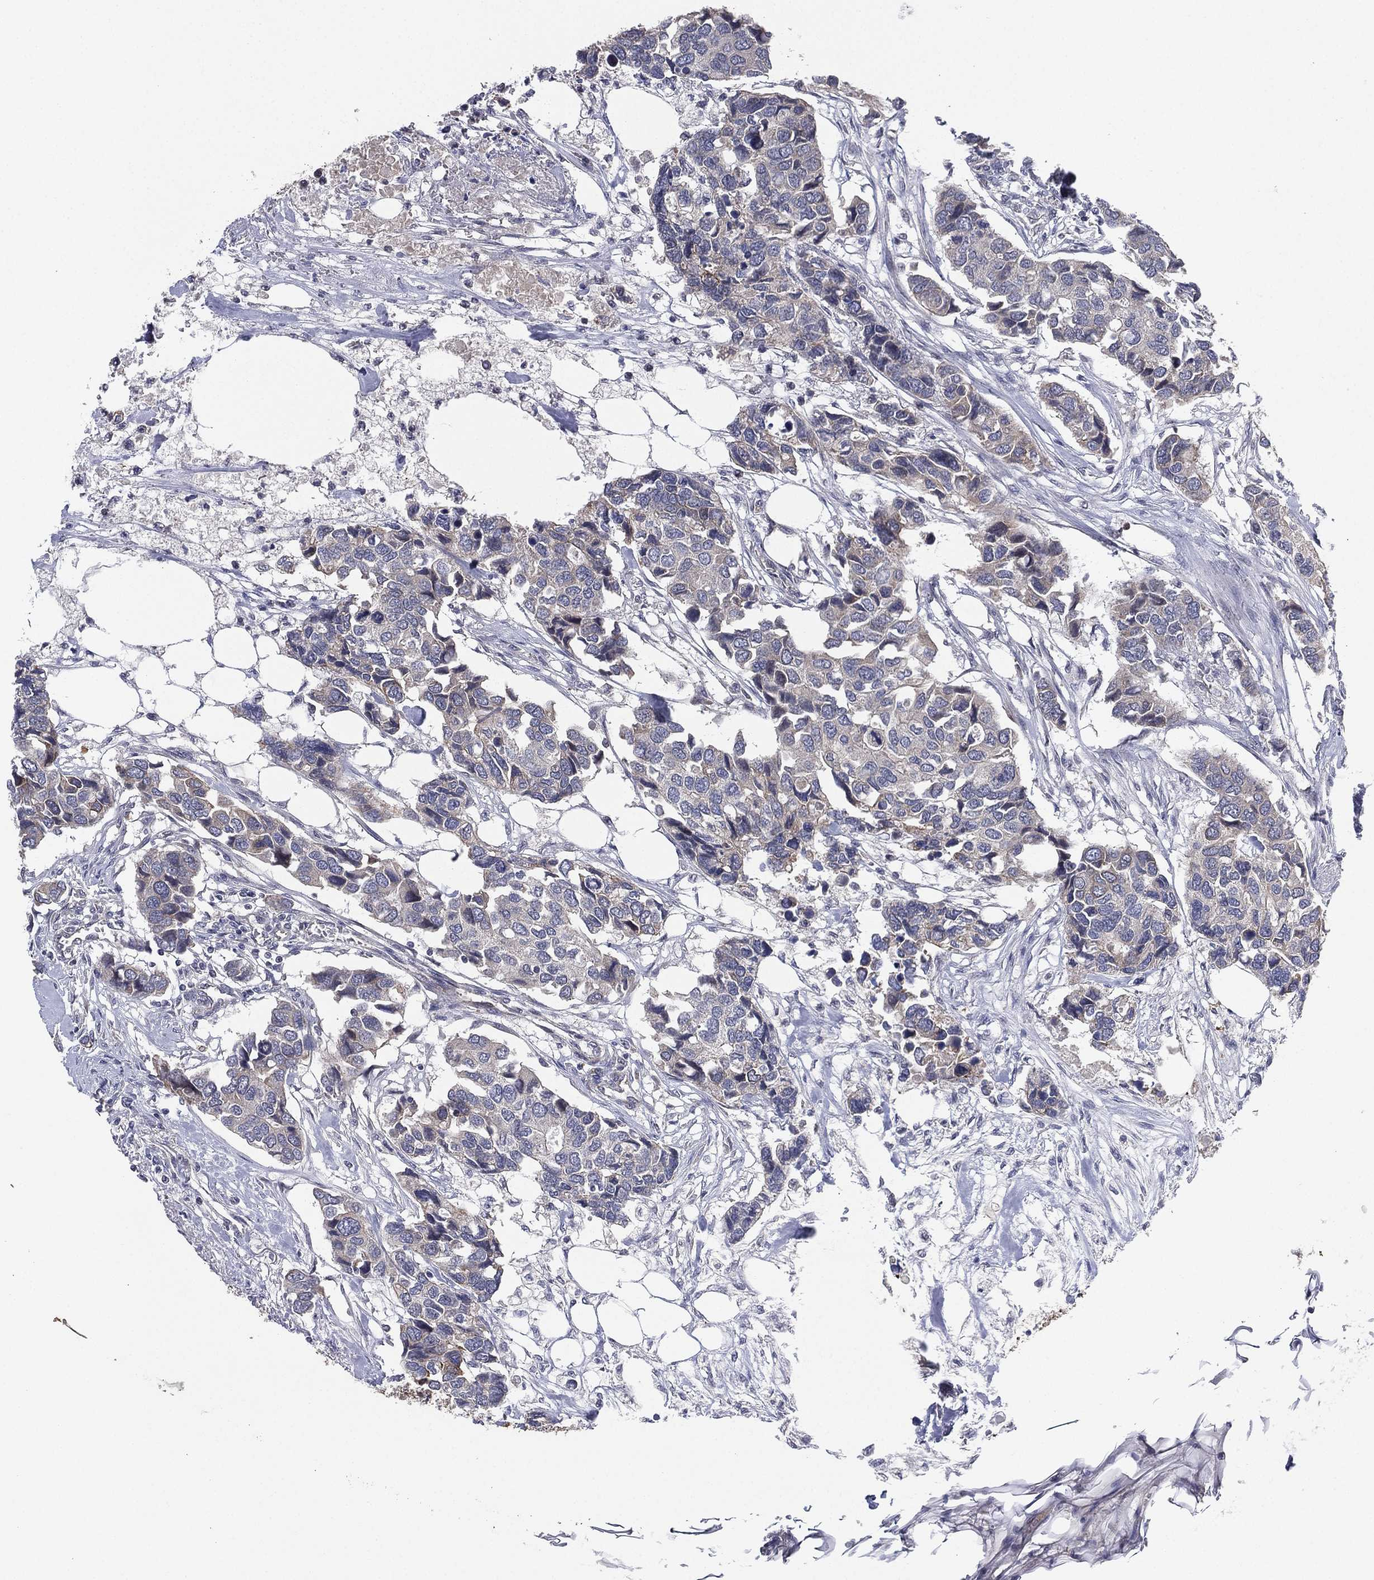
{"staining": {"intensity": "negative", "quantity": "none", "location": "none"}, "tissue": "breast cancer", "cell_type": "Tumor cells", "image_type": "cancer", "snomed": [{"axis": "morphology", "description": "Duct carcinoma"}, {"axis": "topography", "description": "Breast"}], "caption": "The immunohistochemistry (IHC) micrograph has no significant staining in tumor cells of infiltrating ductal carcinoma (breast) tissue.", "gene": "KAT14", "patient": {"sex": "female", "age": 83}}